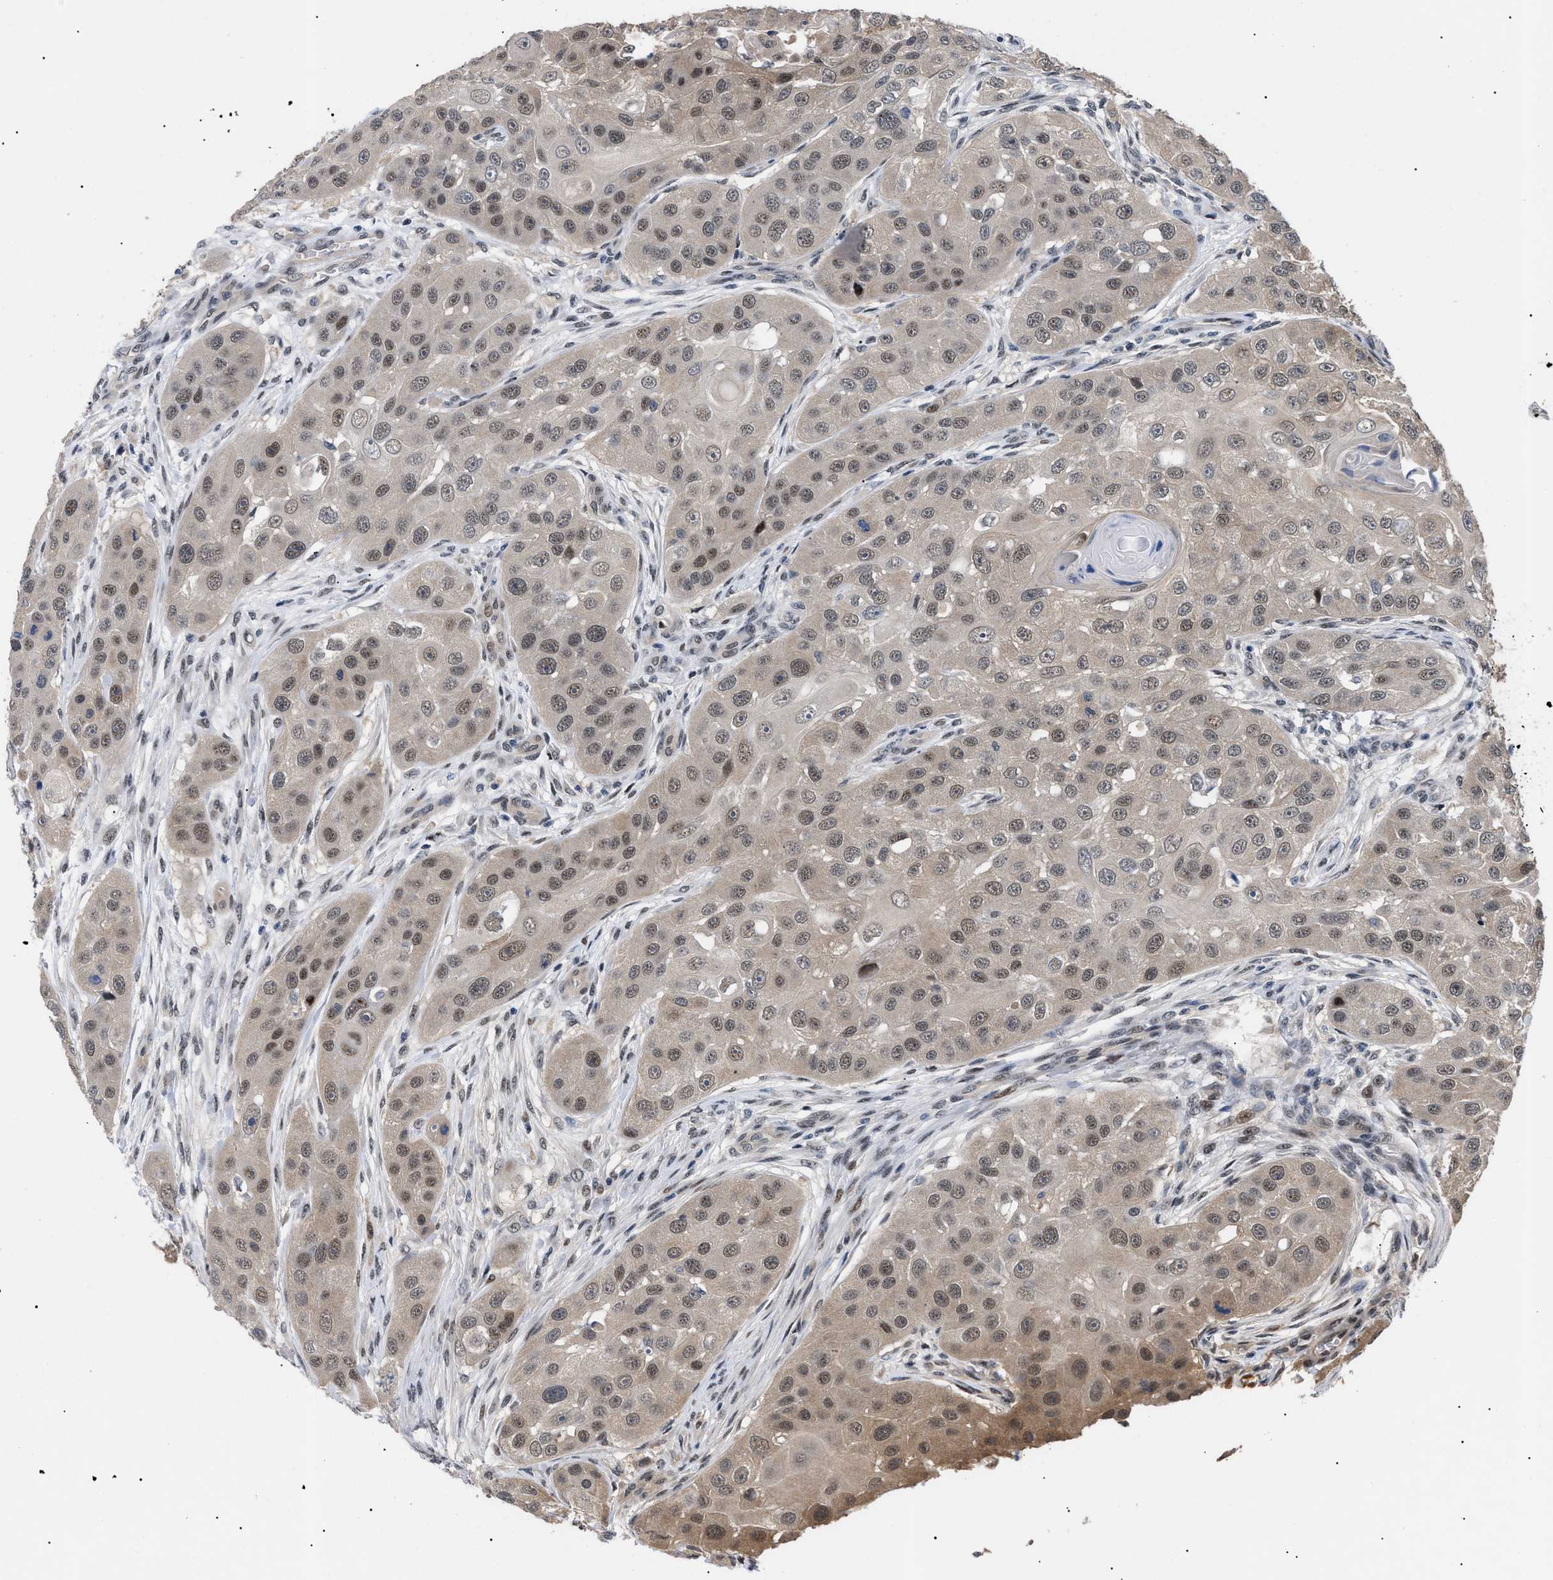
{"staining": {"intensity": "moderate", "quantity": ">75%", "location": "cytoplasmic/membranous,nuclear"}, "tissue": "head and neck cancer", "cell_type": "Tumor cells", "image_type": "cancer", "snomed": [{"axis": "morphology", "description": "Normal tissue, NOS"}, {"axis": "morphology", "description": "Squamous cell carcinoma, NOS"}, {"axis": "topography", "description": "Skeletal muscle"}, {"axis": "topography", "description": "Head-Neck"}], "caption": "This is an image of IHC staining of squamous cell carcinoma (head and neck), which shows moderate staining in the cytoplasmic/membranous and nuclear of tumor cells.", "gene": "GARRE1", "patient": {"sex": "male", "age": 51}}